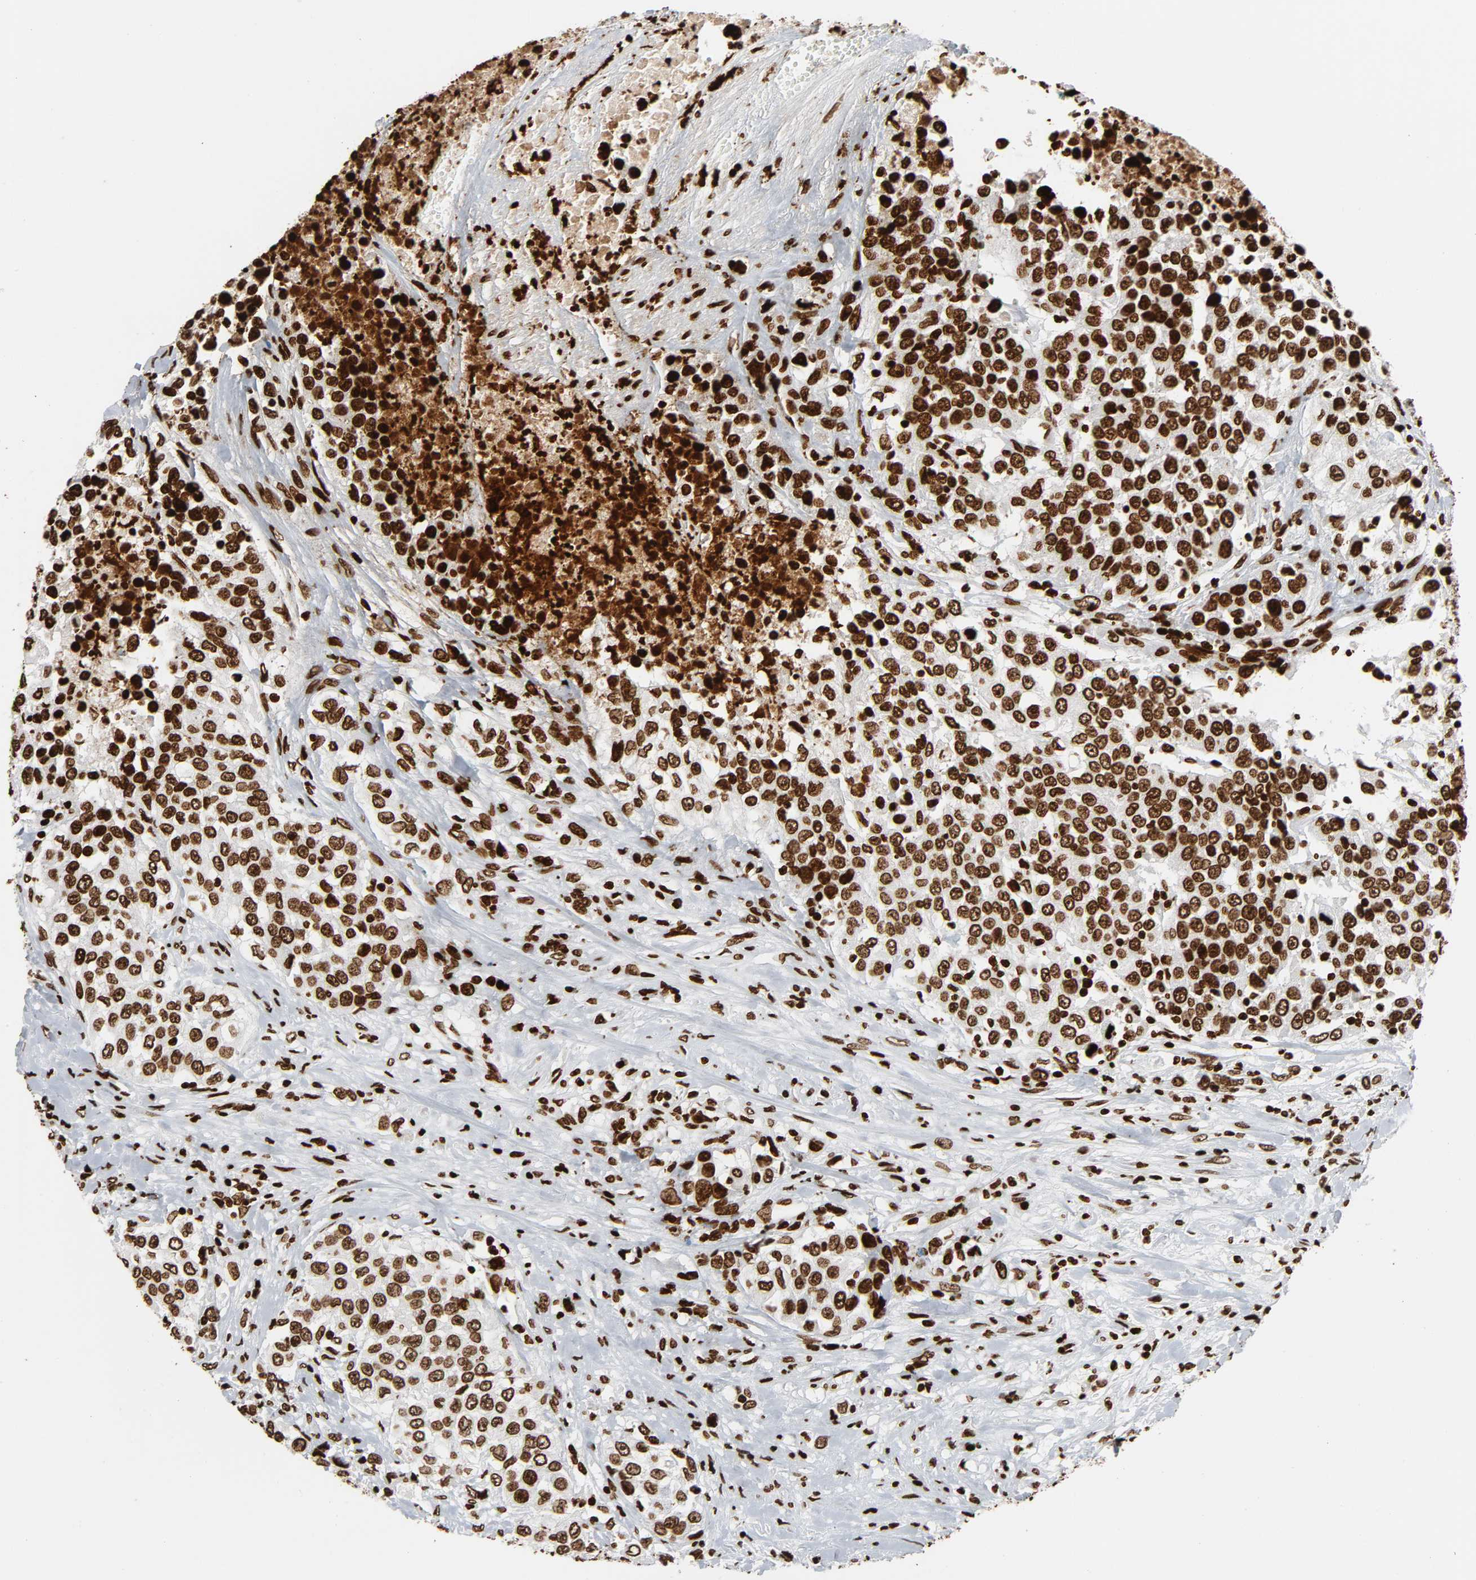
{"staining": {"intensity": "strong", "quantity": ">75%", "location": "nuclear"}, "tissue": "urothelial cancer", "cell_type": "Tumor cells", "image_type": "cancer", "snomed": [{"axis": "morphology", "description": "Urothelial carcinoma, High grade"}, {"axis": "topography", "description": "Urinary bladder"}], "caption": "High-grade urothelial carcinoma stained with a protein marker reveals strong staining in tumor cells.", "gene": "RXRA", "patient": {"sex": "female", "age": 80}}